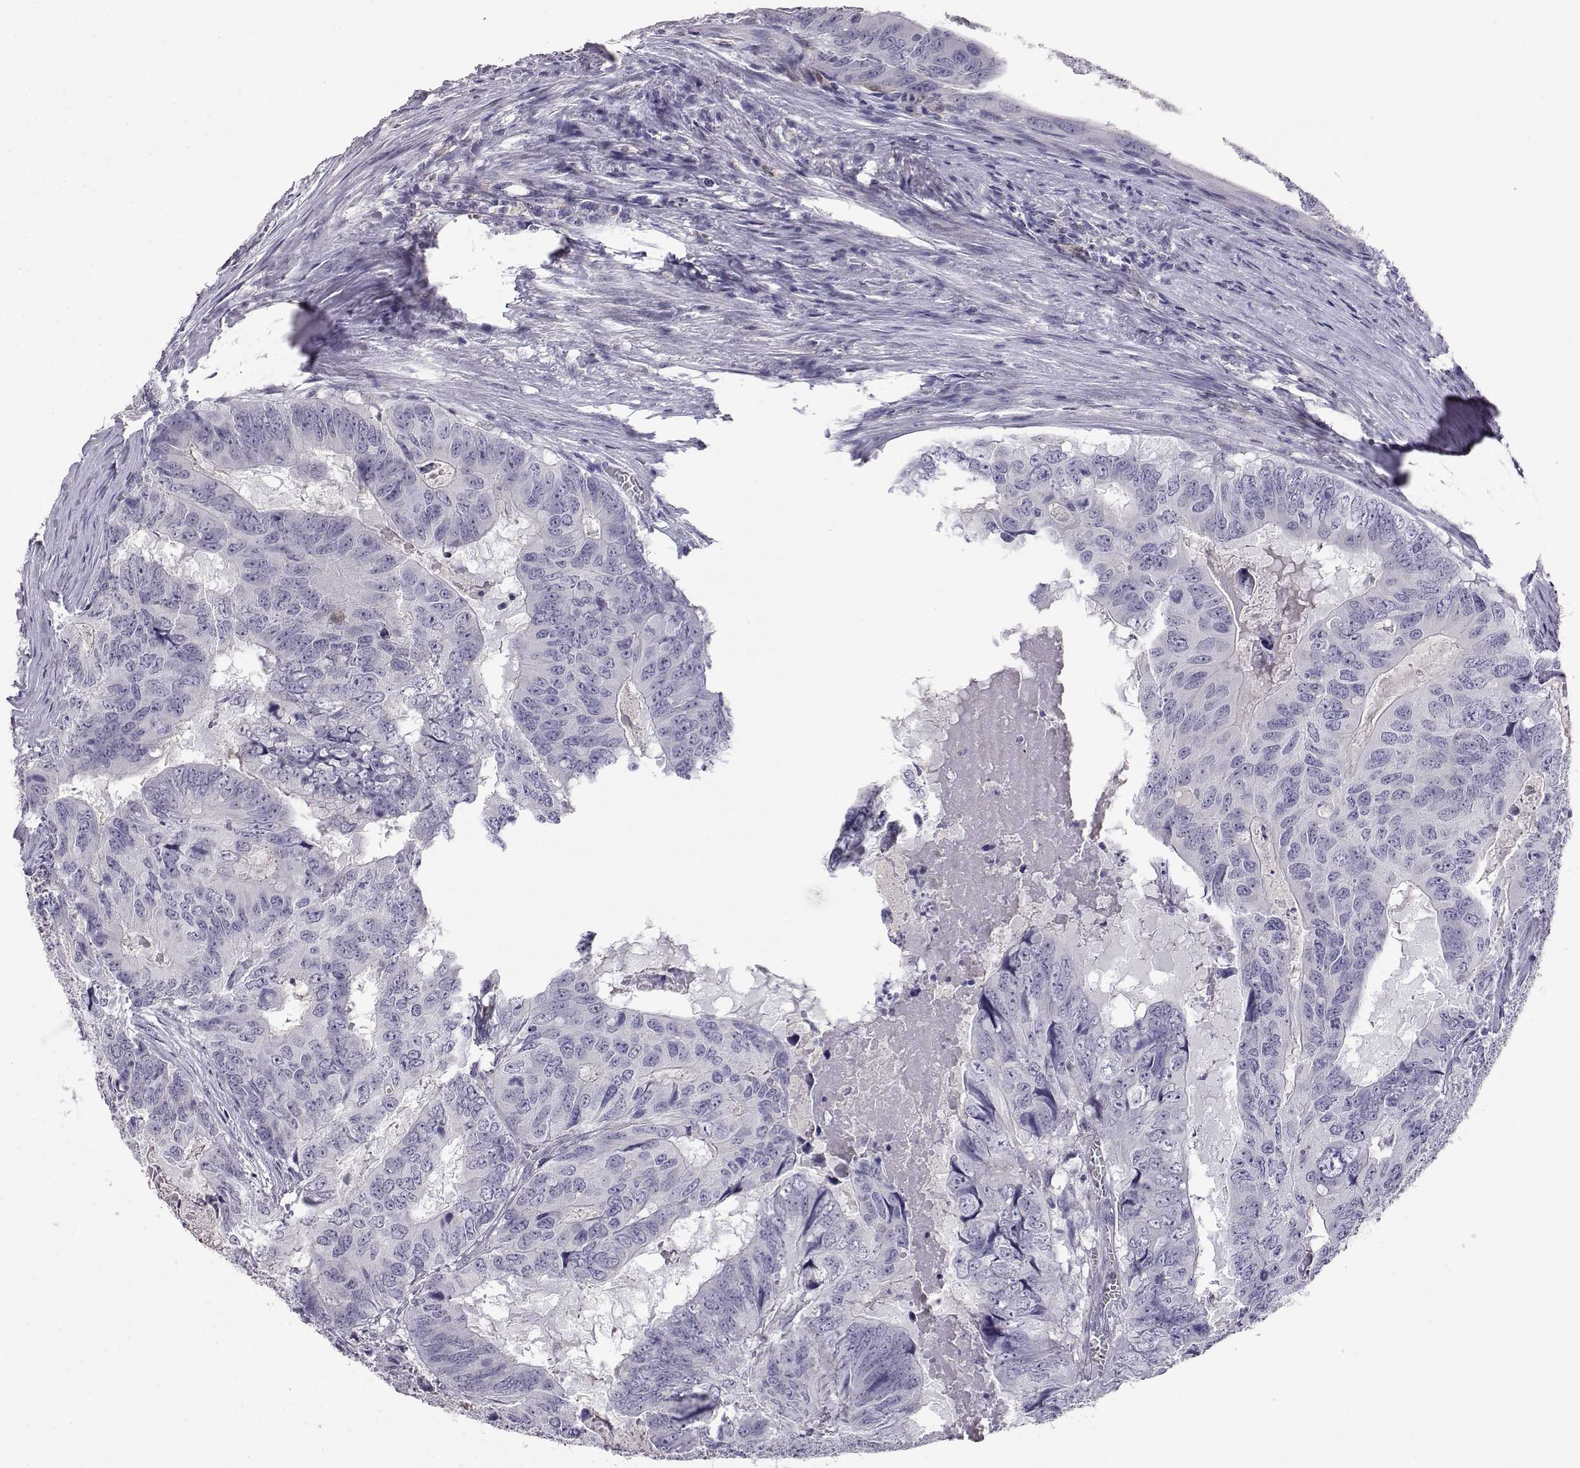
{"staining": {"intensity": "negative", "quantity": "none", "location": "none"}, "tissue": "colorectal cancer", "cell_type": "Tumor cells", "image_type": "cancer", "snomed": [{"axis": "morphology", "description": "Adenocarcinoma, NOS"}, {"axis": "topography", "description": "Colon"}], "caption": "Tumor cells are negative for brown protein staining in colorectal cancer (adenocarcinoma).", "gene": "AKR1B1", "patient": {"sex": "male", "age": 79}}